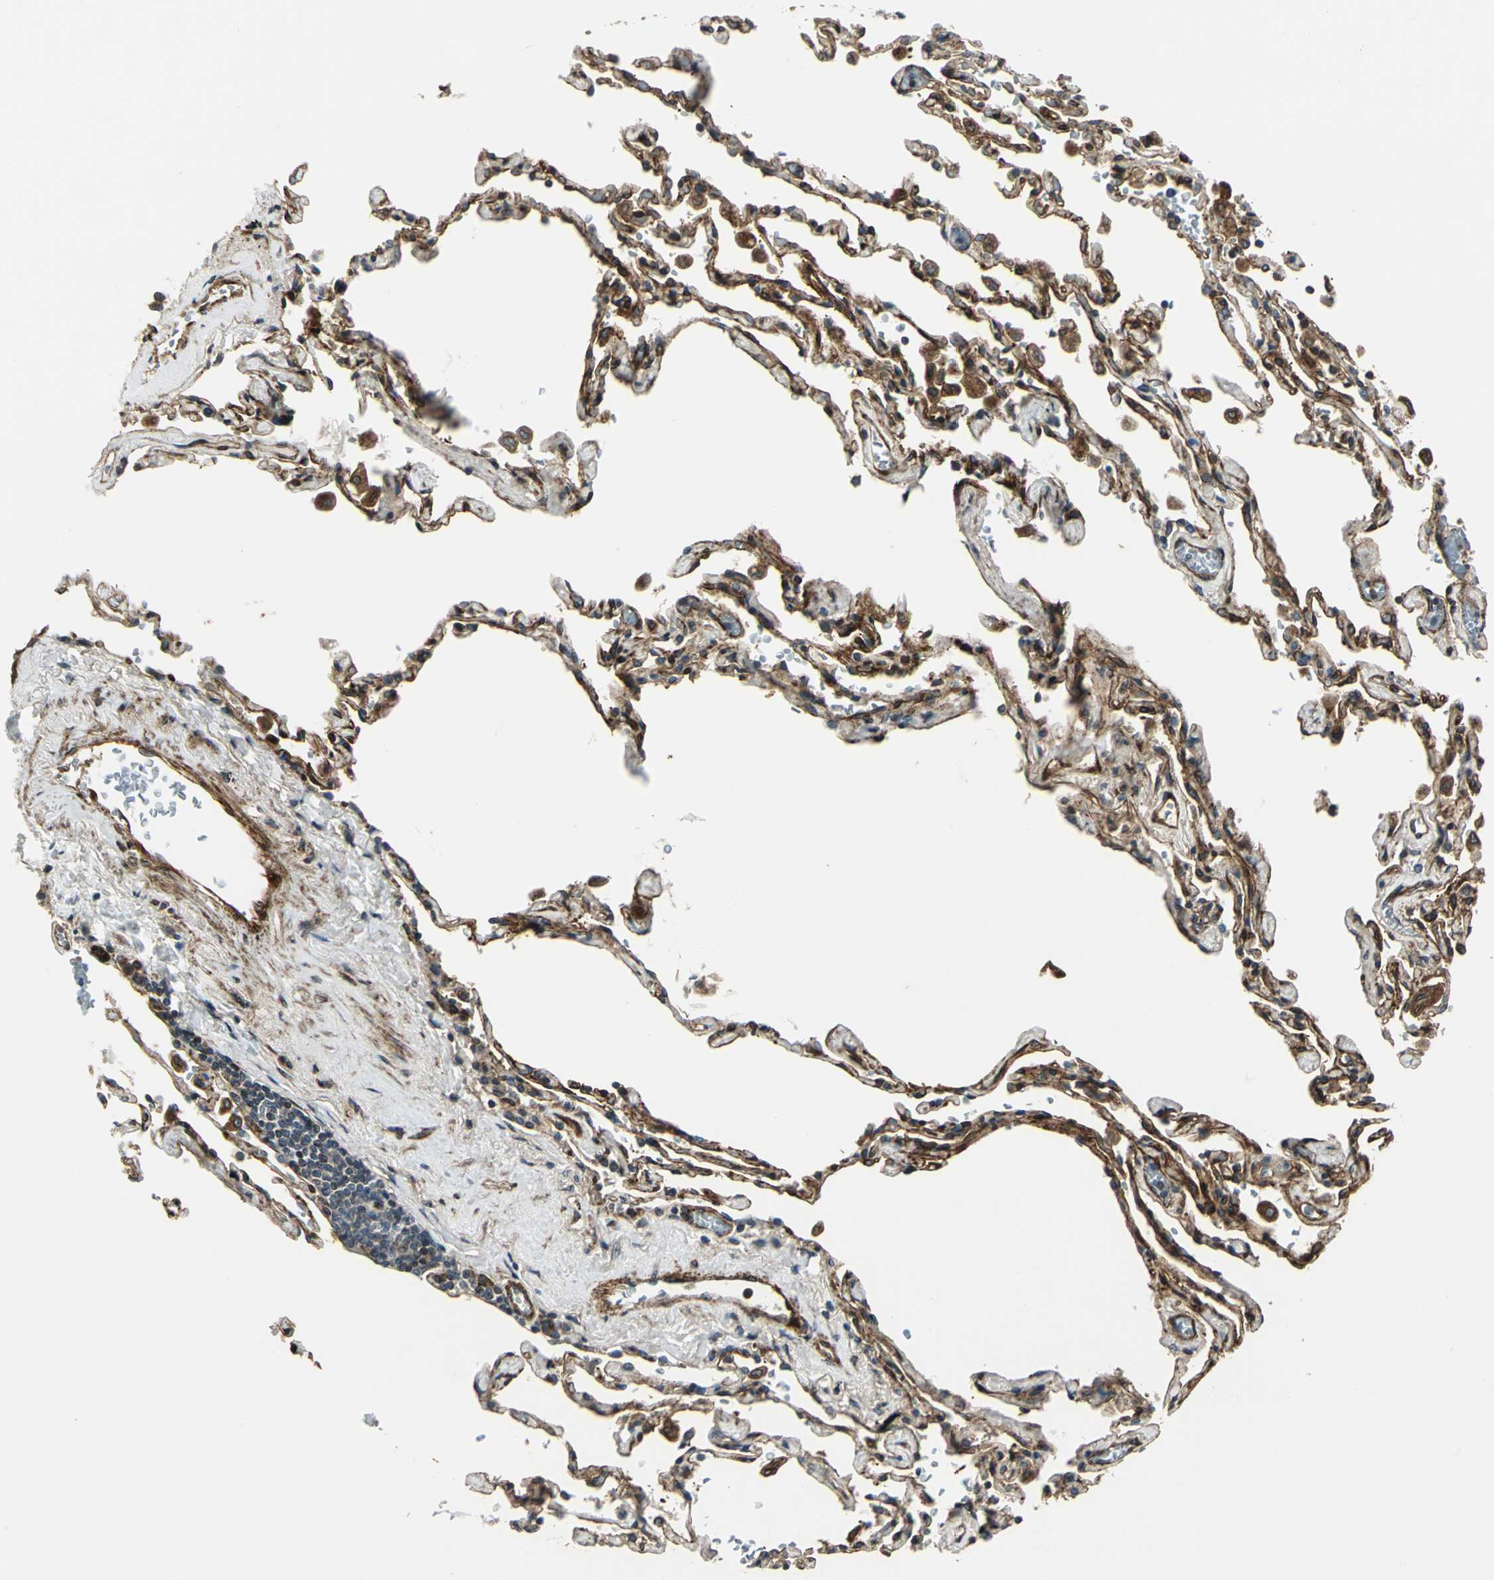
{"staining": {"intensity": "strong", "quantity": ">75%", "location": "cytoplasmic/membranous"}, "tissue": "lung cancer", "cell_type": "Tumor cells", "image_type": "cancer", "snomed": [{"axis": "morphology", "description": "Adenocarcinoma, NOS"}, {"axis": "topography", "description": "Lung"}], "caption": "Lung cancer stained for a protein exhibits strong cytoplasmic/membranous positivity in tumor cells.", "gene": "HTATIP2", "patient": {"sex": "male", "age": 64}}